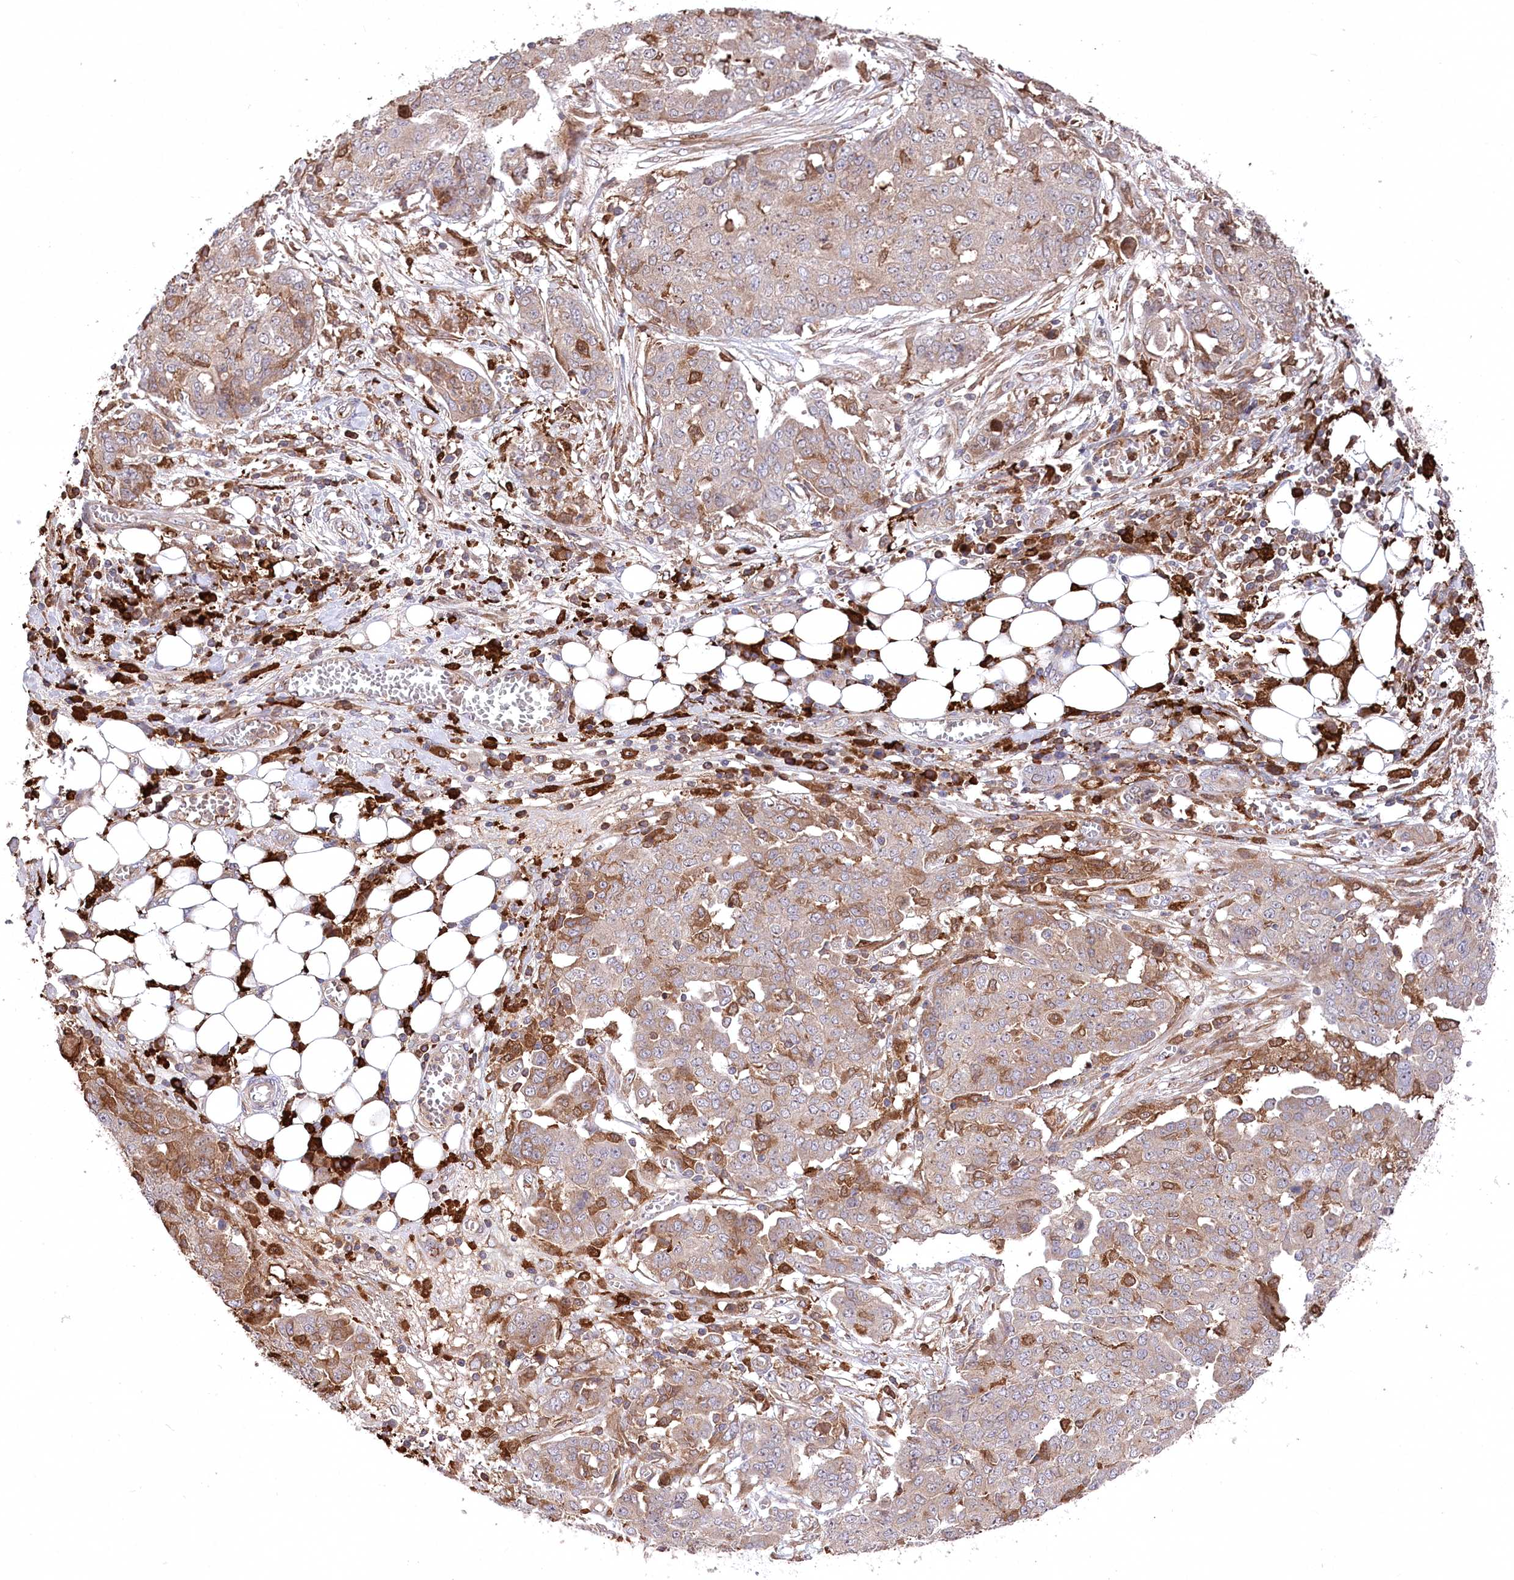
{"staining": {"intensity": "weak", "quantity": ">75%", "location": "cytoplasmic/membranous"}, "tissue": "ovarian cancer", "cell_type": "Tumor cells", "image_type": "cancer", "snomed": [{"axis": "morphology", "description": "Cystadenocarcinoma, serous, NOS"}, {"axis": "topography", "description": "Soft tissue"}, {"axis": "topography", "description": "Ovary"}], "caption": "Serous cystadenocarcinoma (ovarian) stained for a protein exhibits weak cytoplasmic/membranous positivity in tumor cells. (DAB = brown stain, brightfield microscopy at high magnification).", "gene": "PPP1R21", "patient": {"sex": "female", "age": 57}}